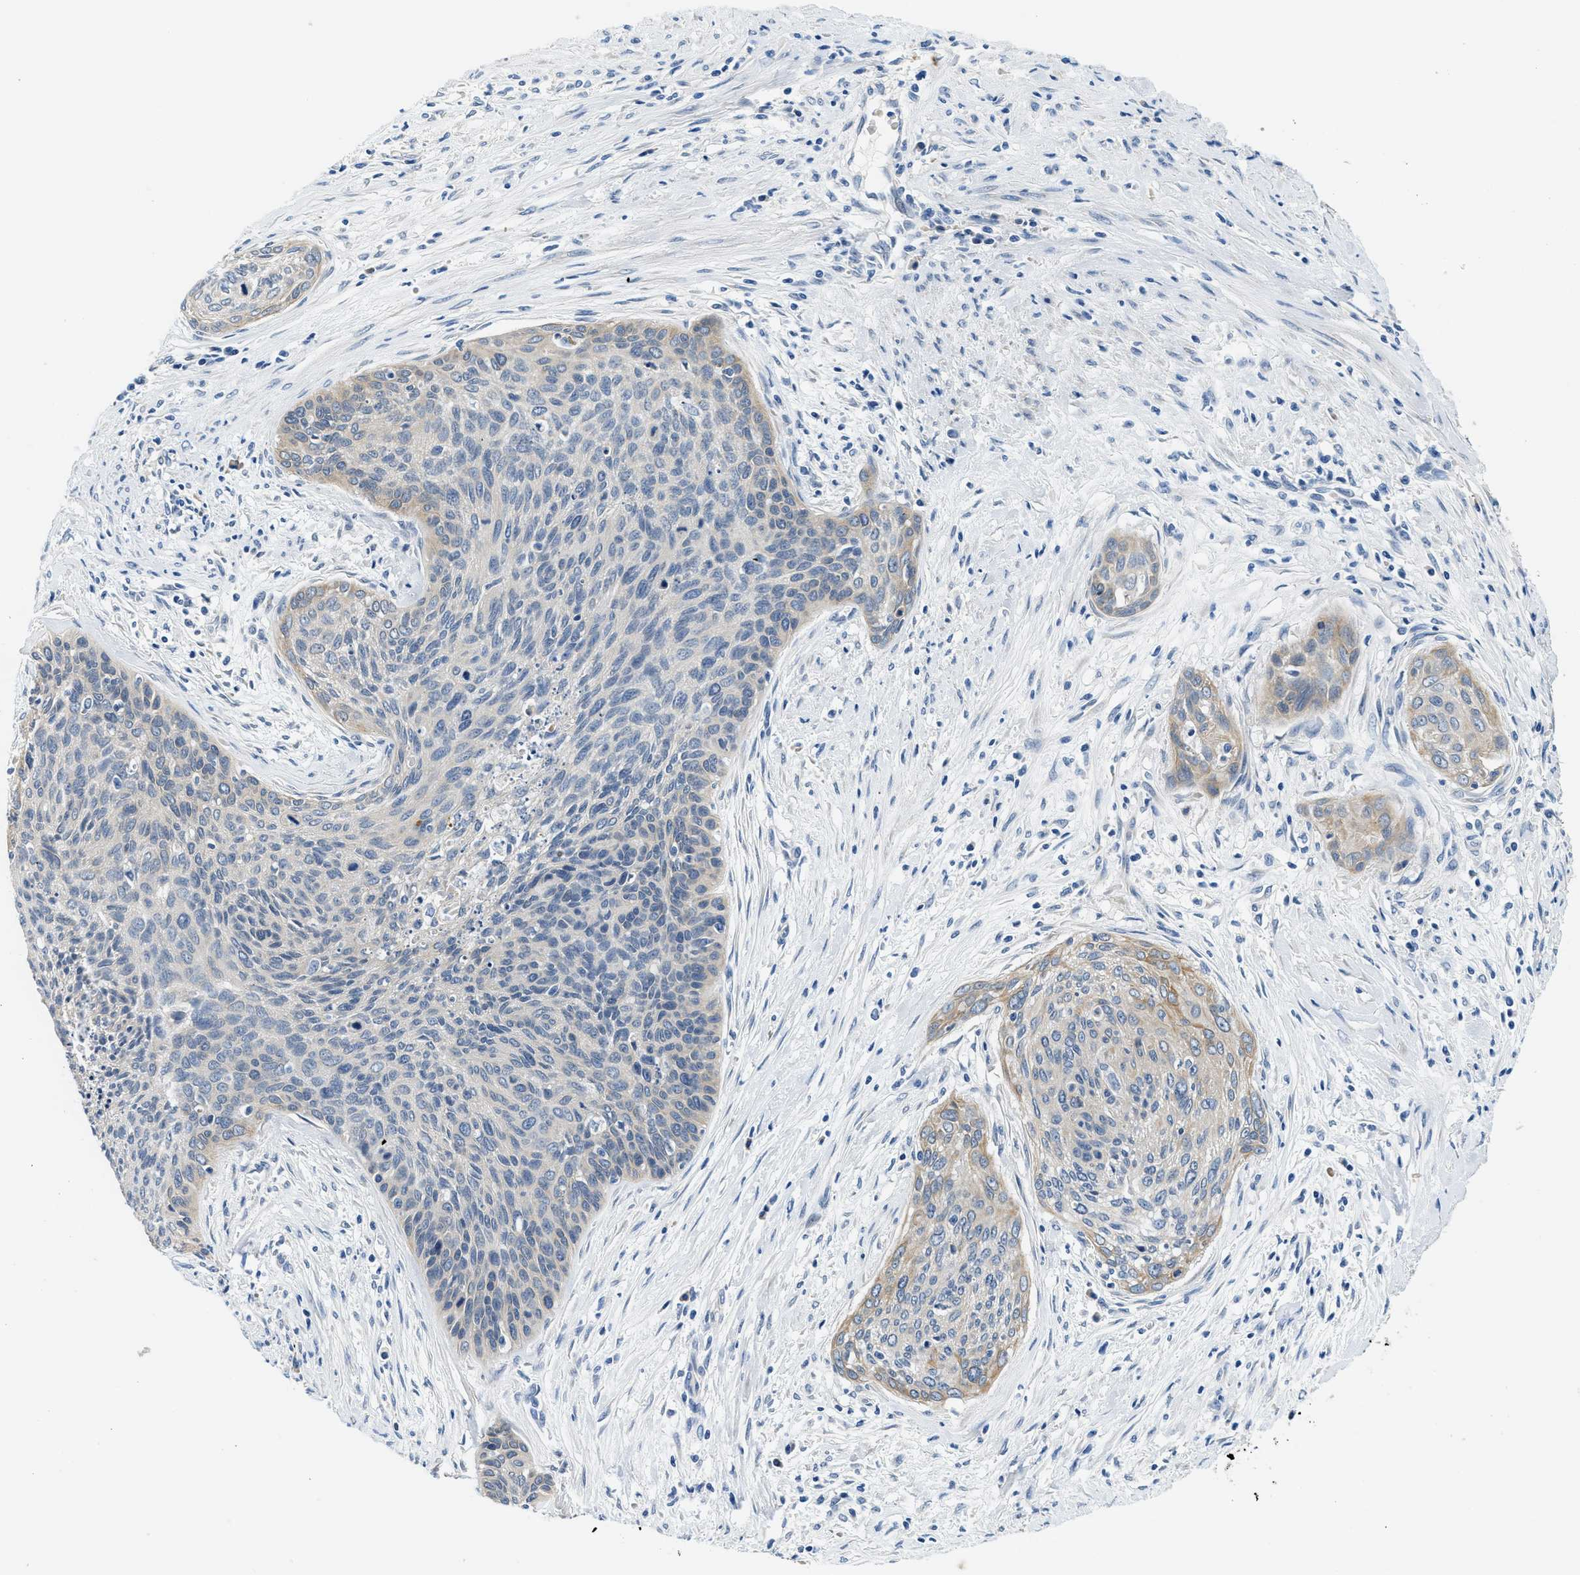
{"staining": {"intensity": "weak", "quantity": "<25%", "location": "cytoplasmic/membranous"}, "tissue": "cervical cancer", "cell_type": "Tumor cells", "image_type": "cancer", "snomed": [{"axis": "morphology", "description": "Squamous cell carcinoma, NOS"}, {"axis": "topography", "description": "Cervix"}], "caption": "Immunohistochemistry (IHC) photomicrograph of neoplastic tissue: squamous cell carcinoma (cervical) stained with DAB demonstrates no significant protein expression in tumor cells.", "gene": "ALDH3A2", "patient": {"sex": "female", "age": 55}}